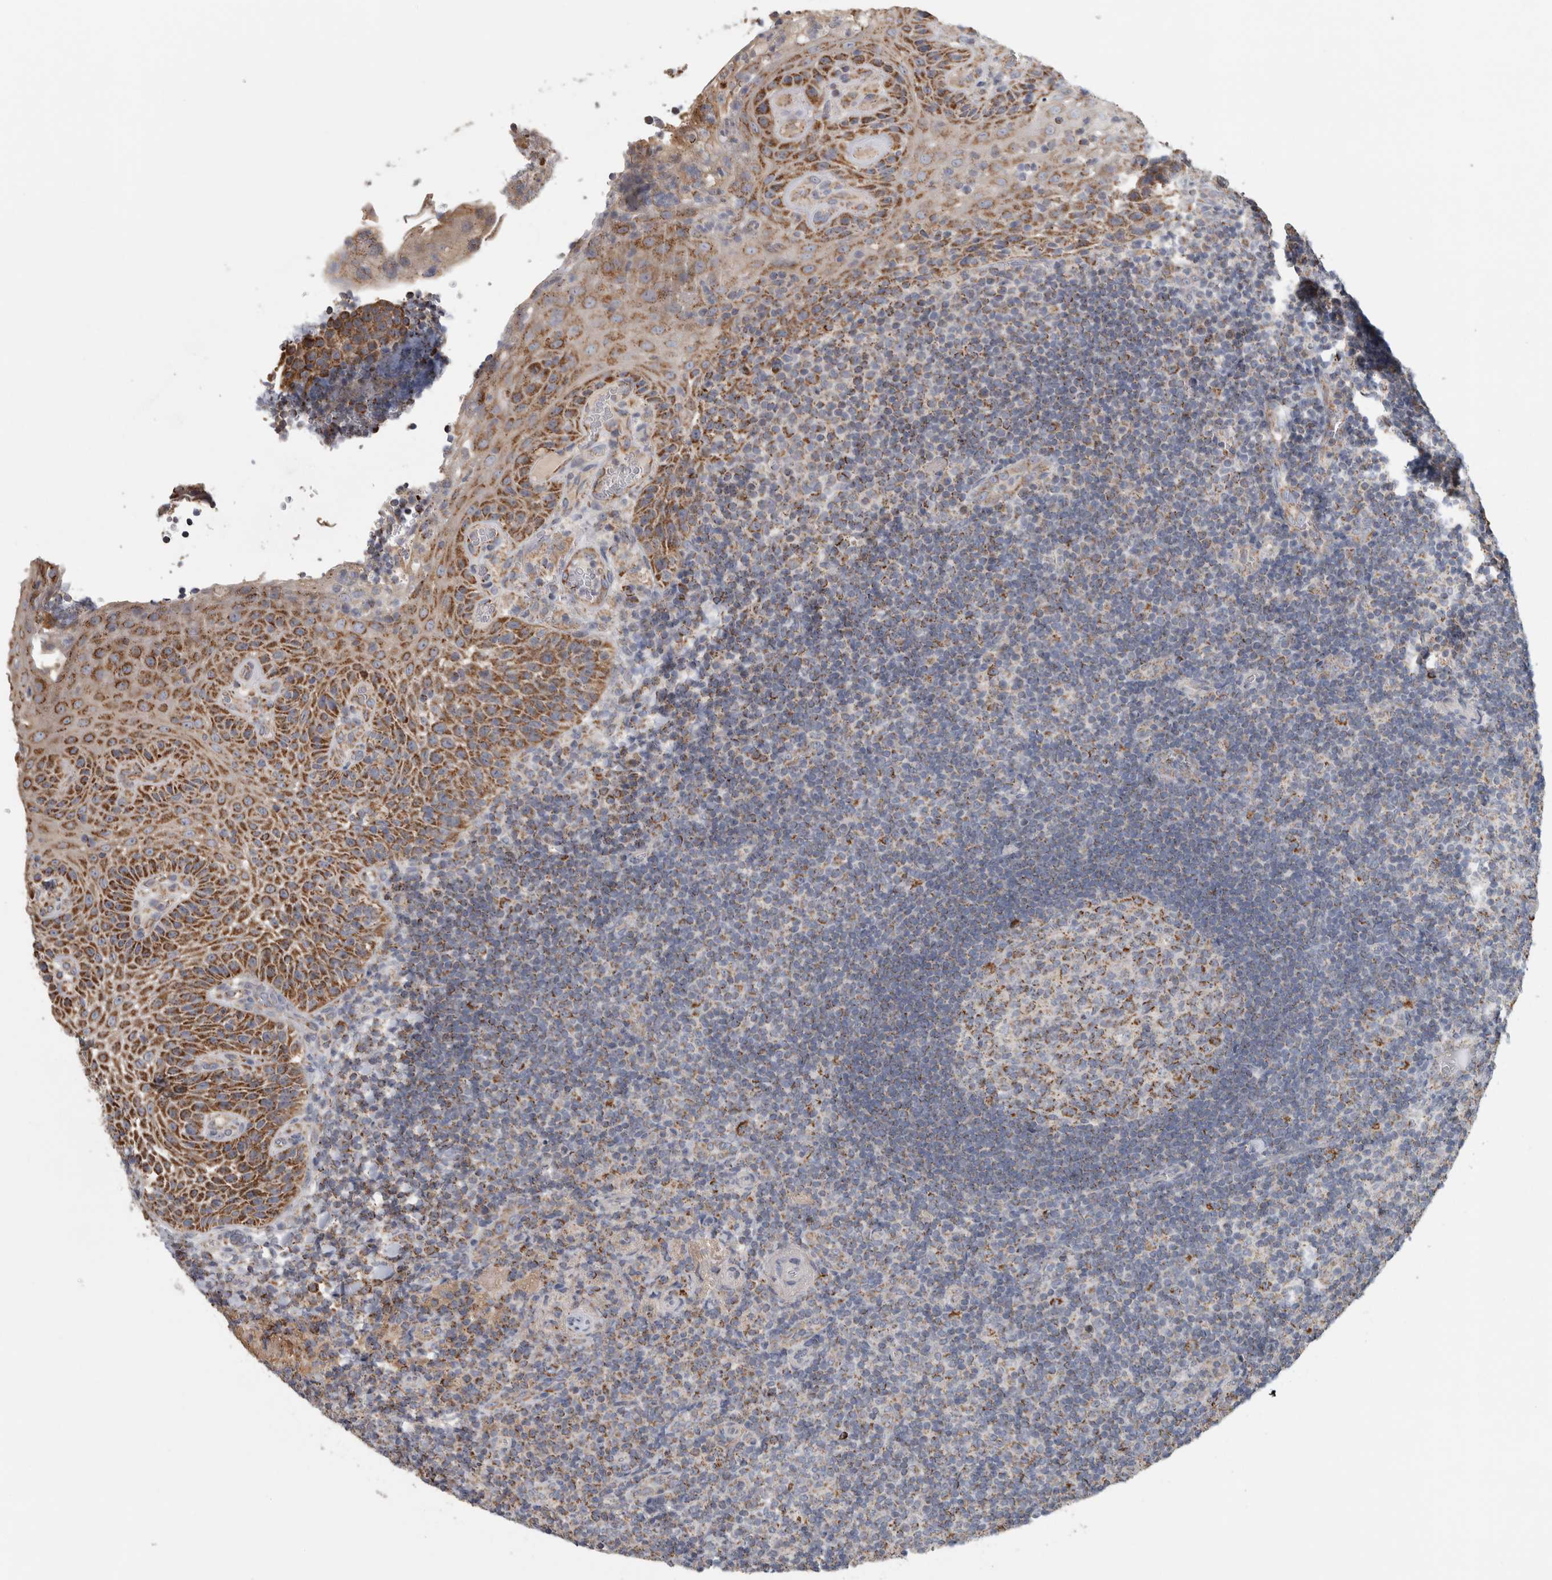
{"staining": {"intensity": "moderate", "quantity": ">75%", "location": "cytoplasmic/membranous"}, "tissue": "tonsil", "cell_type": "Germinal center cells", "image_type": "normal", "snomed": [{"axis": "morphology", "description": "Normal tissue, NOS"}, {"axis": "topography", "description": "Tonsil"}], "caption": "A histopathology image showing moderate cytoplasmic/membranous expression in about >75% of germinal center cells in benign tonsil, as visualized by brown immunohistochemical staining.", "gene": "ST8SIA1", "patient": {"sex": "male", "age": 37}}